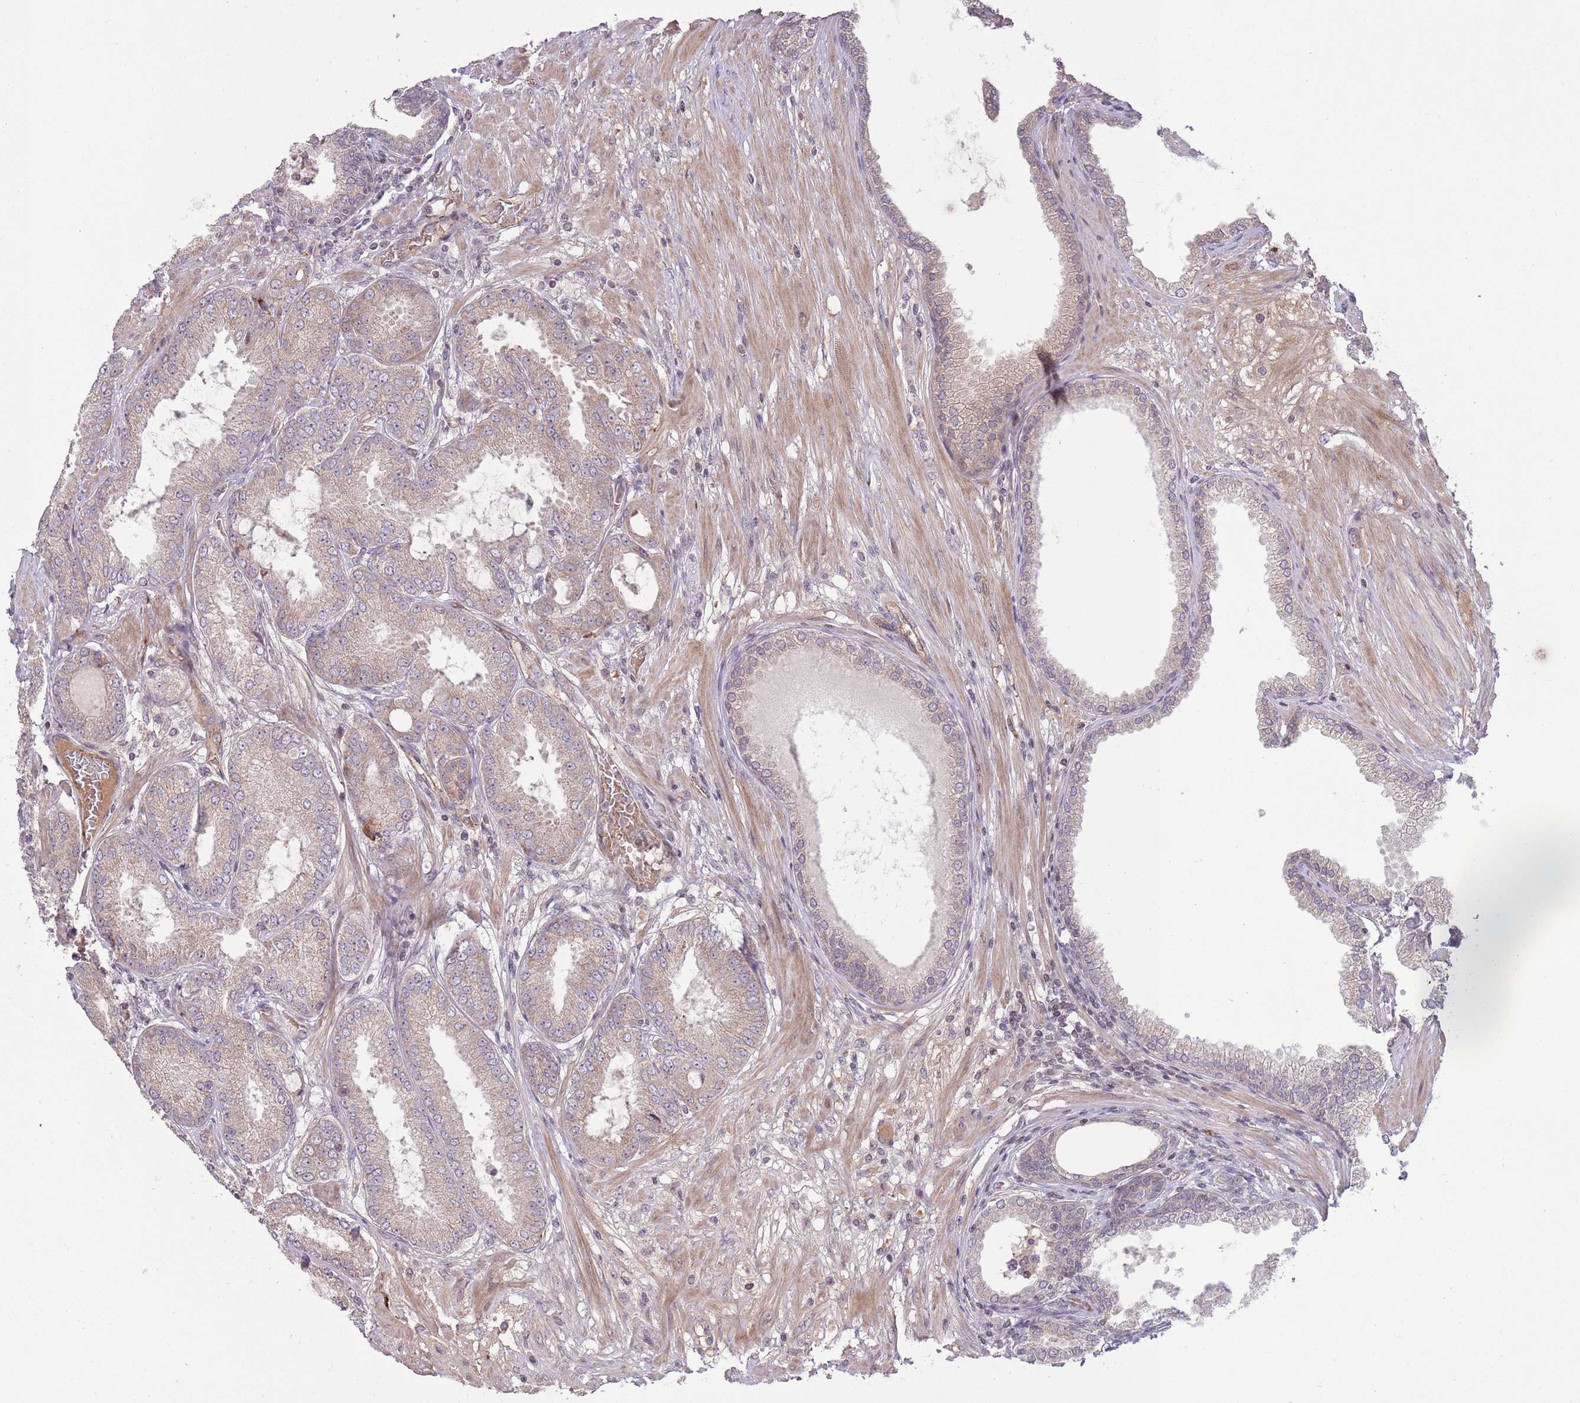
{"staining": {"intensity": "weak", "quantity": "25%-75%", "location": "cytoplasmic/membranous"}, "tissue": "prostate cancer", "cell_type": "Tumor cells", "image_type": "cancer", "snomed": [{"axis": "morphology", "description": "Adenocarcinoma, High grade"}, {"axis": "topography", "description": "Prostate"}], "caption": "The photomicrograph reveals immunohistochemical staining of prostate adenocarcinoma (high-grade). There is weak cytoplasmic/membranous expression is appreciated in about 25%-75% of tumor cells.", "gene": "DPP10", "patient": {"sex": "male", "age": 71}}